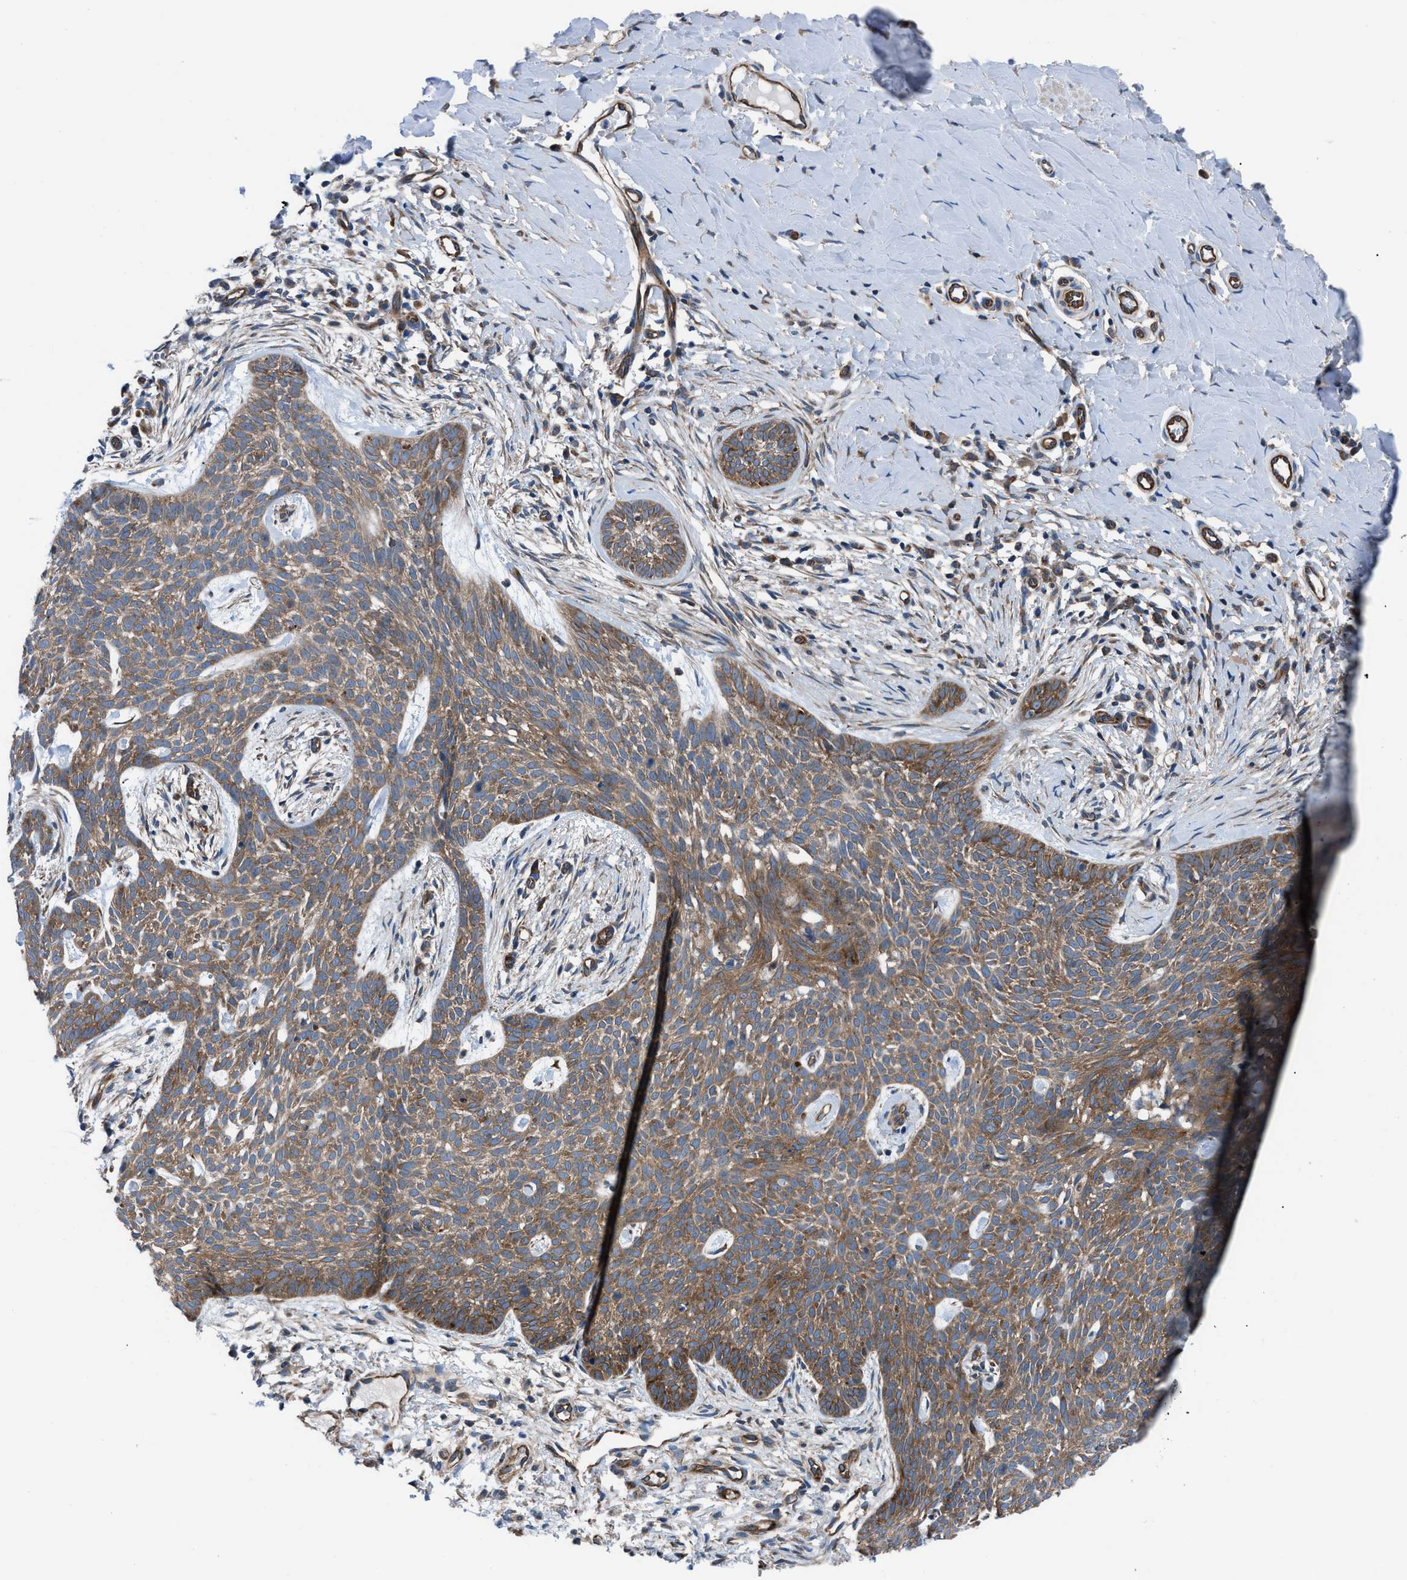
{"staining": {"intensity": "moderate", "quantity": ">75%", "location": "cytoplasmic/membranous"}, "tissue": "skin cancer", "cell_type": "Tumor cells", "image_type": "cancer", "snomed": [{"axis": "morphology", "description": "Basal cell carcinoma"}, {"axis": "topography", "description": "Skin"}], "caption": "Immunohistochemistry (IHC) (DAB (3,3'-diaminobenzidine)) staining of skin cancer displays moderate cytoplasmic/membranous protein expression in approximately >75% of tumor cells. The protein is stained brown, and the nuclei are stained in blue (DAB IHC with brightfield microscopy, high magnification).", "gene": "TRIP4", "patient": {"sex": "female", "age": 59}}